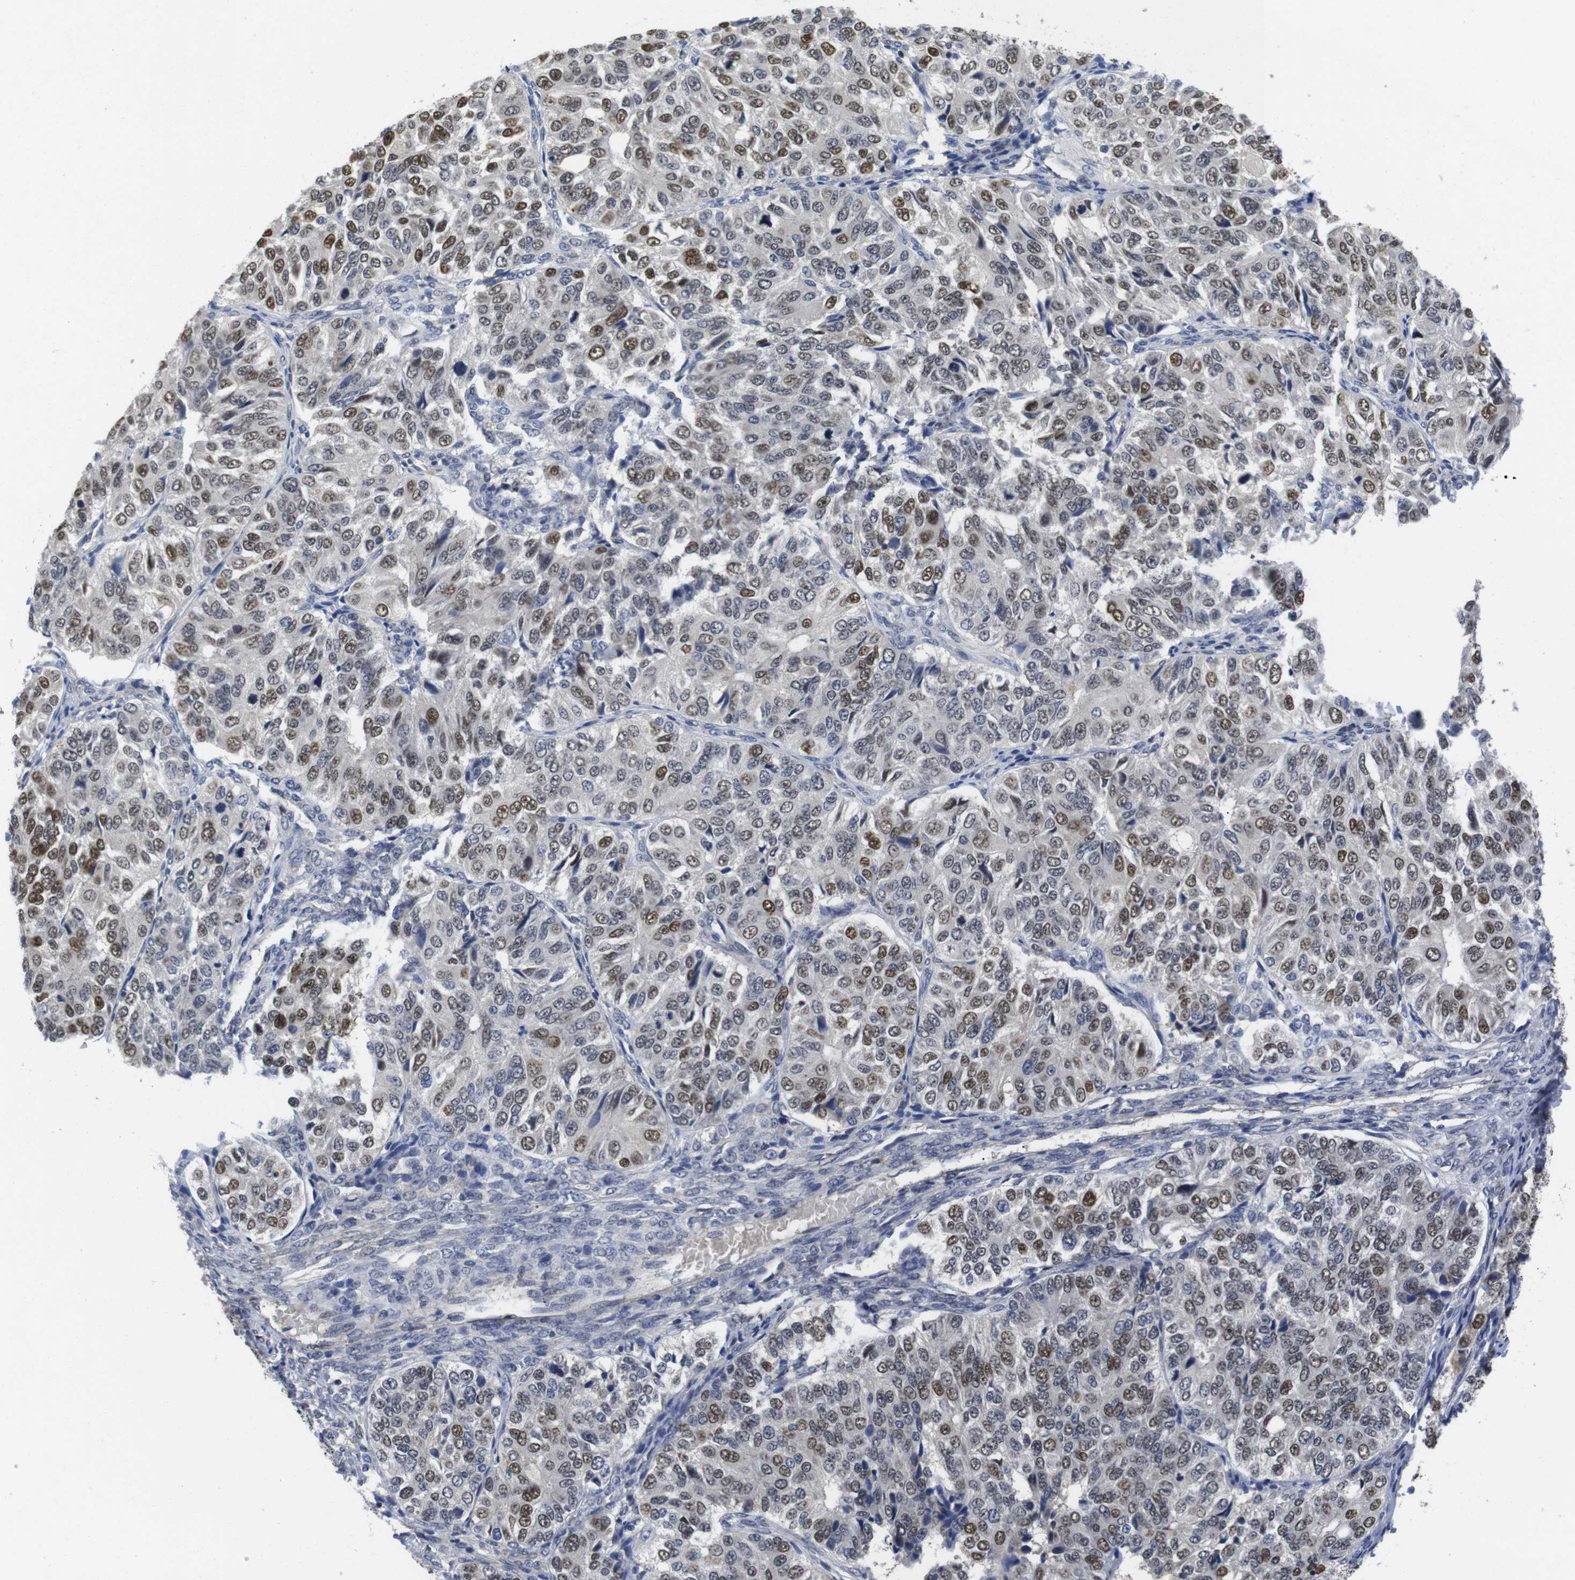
{"staining": {"intensity": "moderate", "quantity": "25%-75%", "location": "nuclear"}, "tissue": "ovarian cancer", "cell_type": "Tumor cells", "image_type": "cancer", "snomed": [{"axis": "morphology", "description": "Carcinoma, endometroid"}, {"axis": "topography", "description": "Ovary"}], "caption": "Immunohistochemical staining of human ovarian endometroid carcinoma shows medium levels of moderate nuclear staining in about 25%-75% of tumor cells.", "gene": "FNTA", "patient": {"sex": "female", "age": 51}}